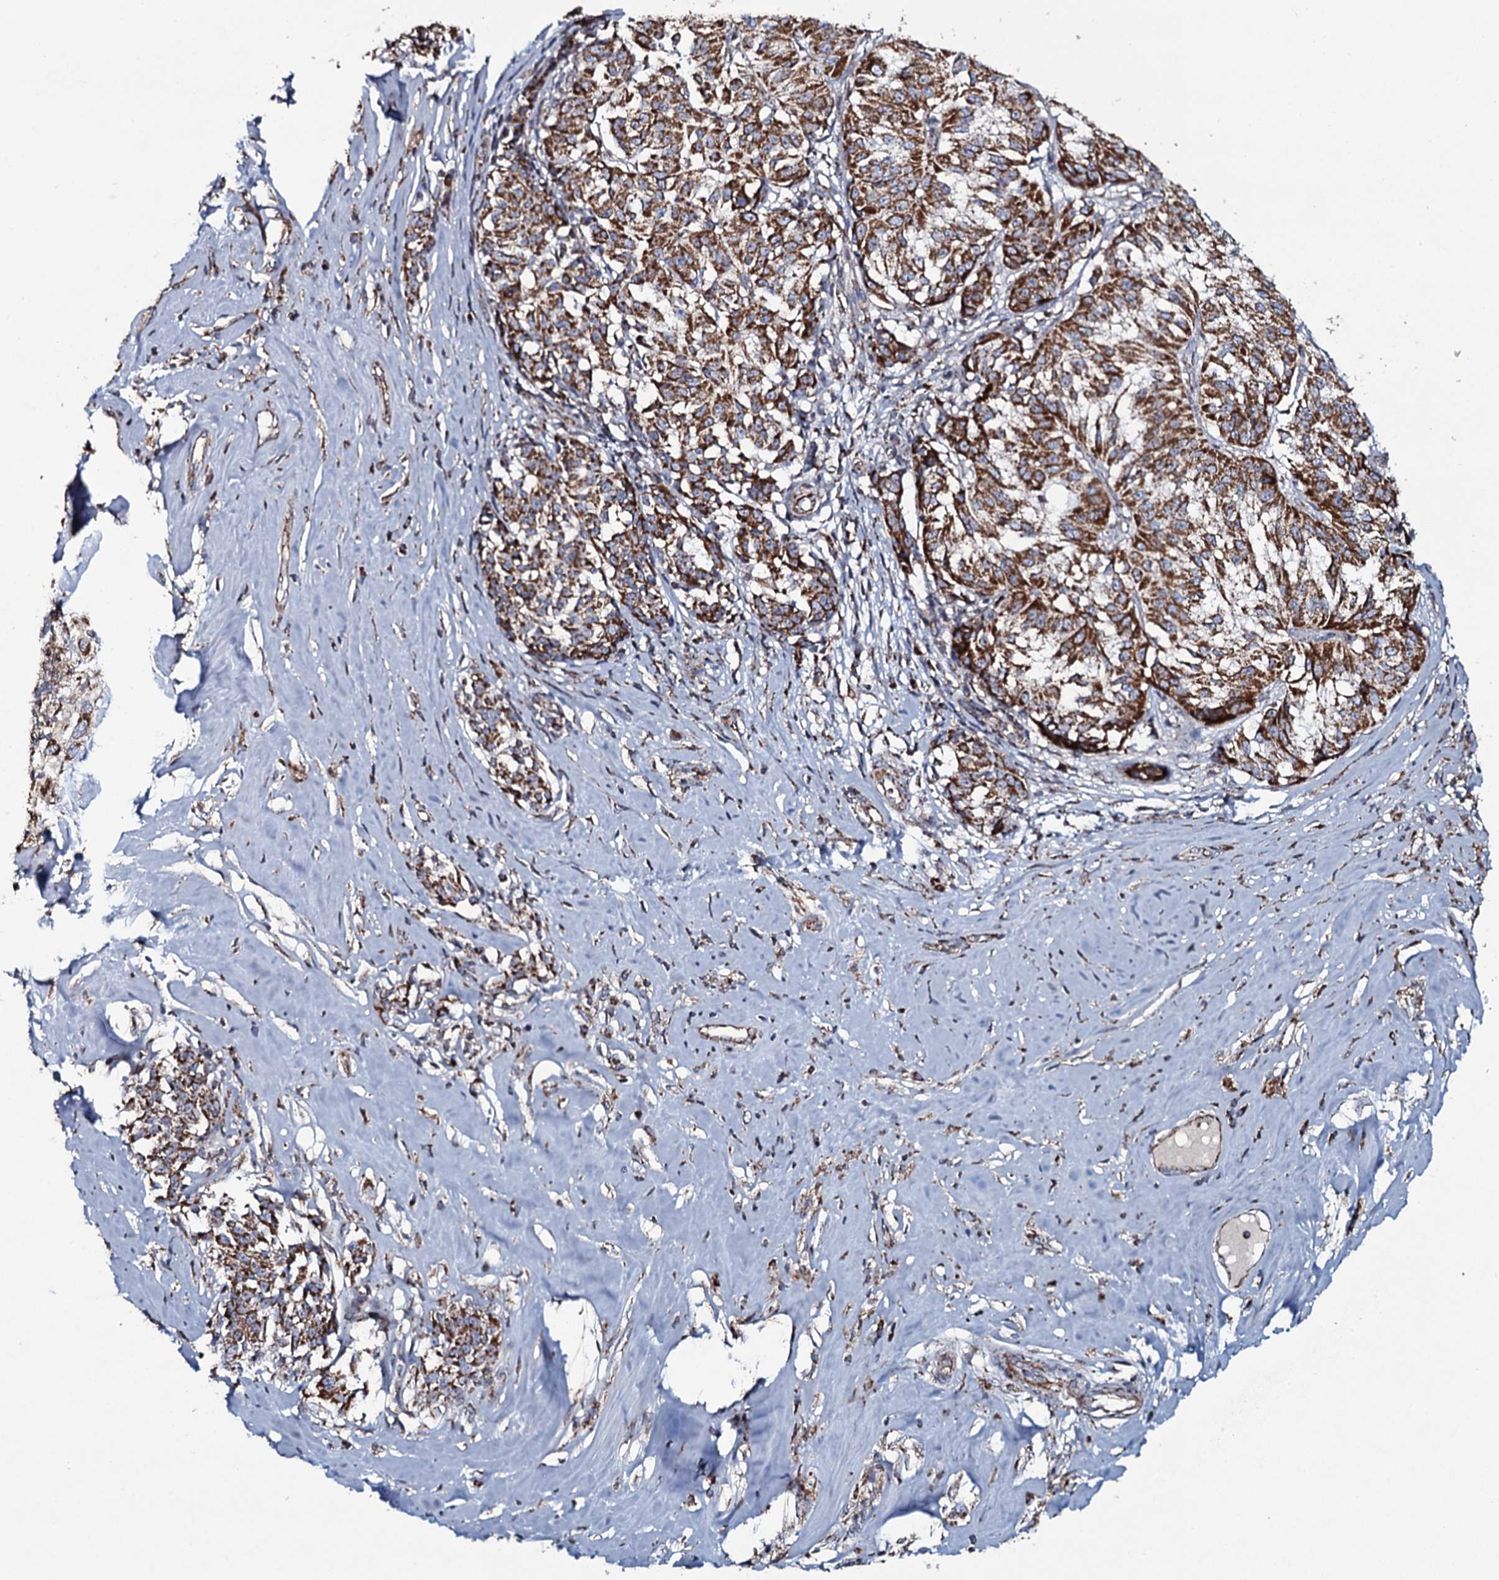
{"staining": {"intensity": "strong", "quantity": ">75%", "location": "cytoplasmic/membranous"}, "tissue": "melanoma", "cell_type": "Tumor cells", "image_type": "cancer", "snomed": [{"axis": "morphology", "description": "Malignant melanoma, NOS"}, {"axis": "topography", "description": "Skin"}], "caption": "Tumor cells show high levels of strong cytoplasmic/membranous expression in about >75% of cells in malignant melanoma. (DAB IHC with brightfield microscopy, high magnification).", "gene": "EVC2", "patient": {"sex": "female", "age": 72}}